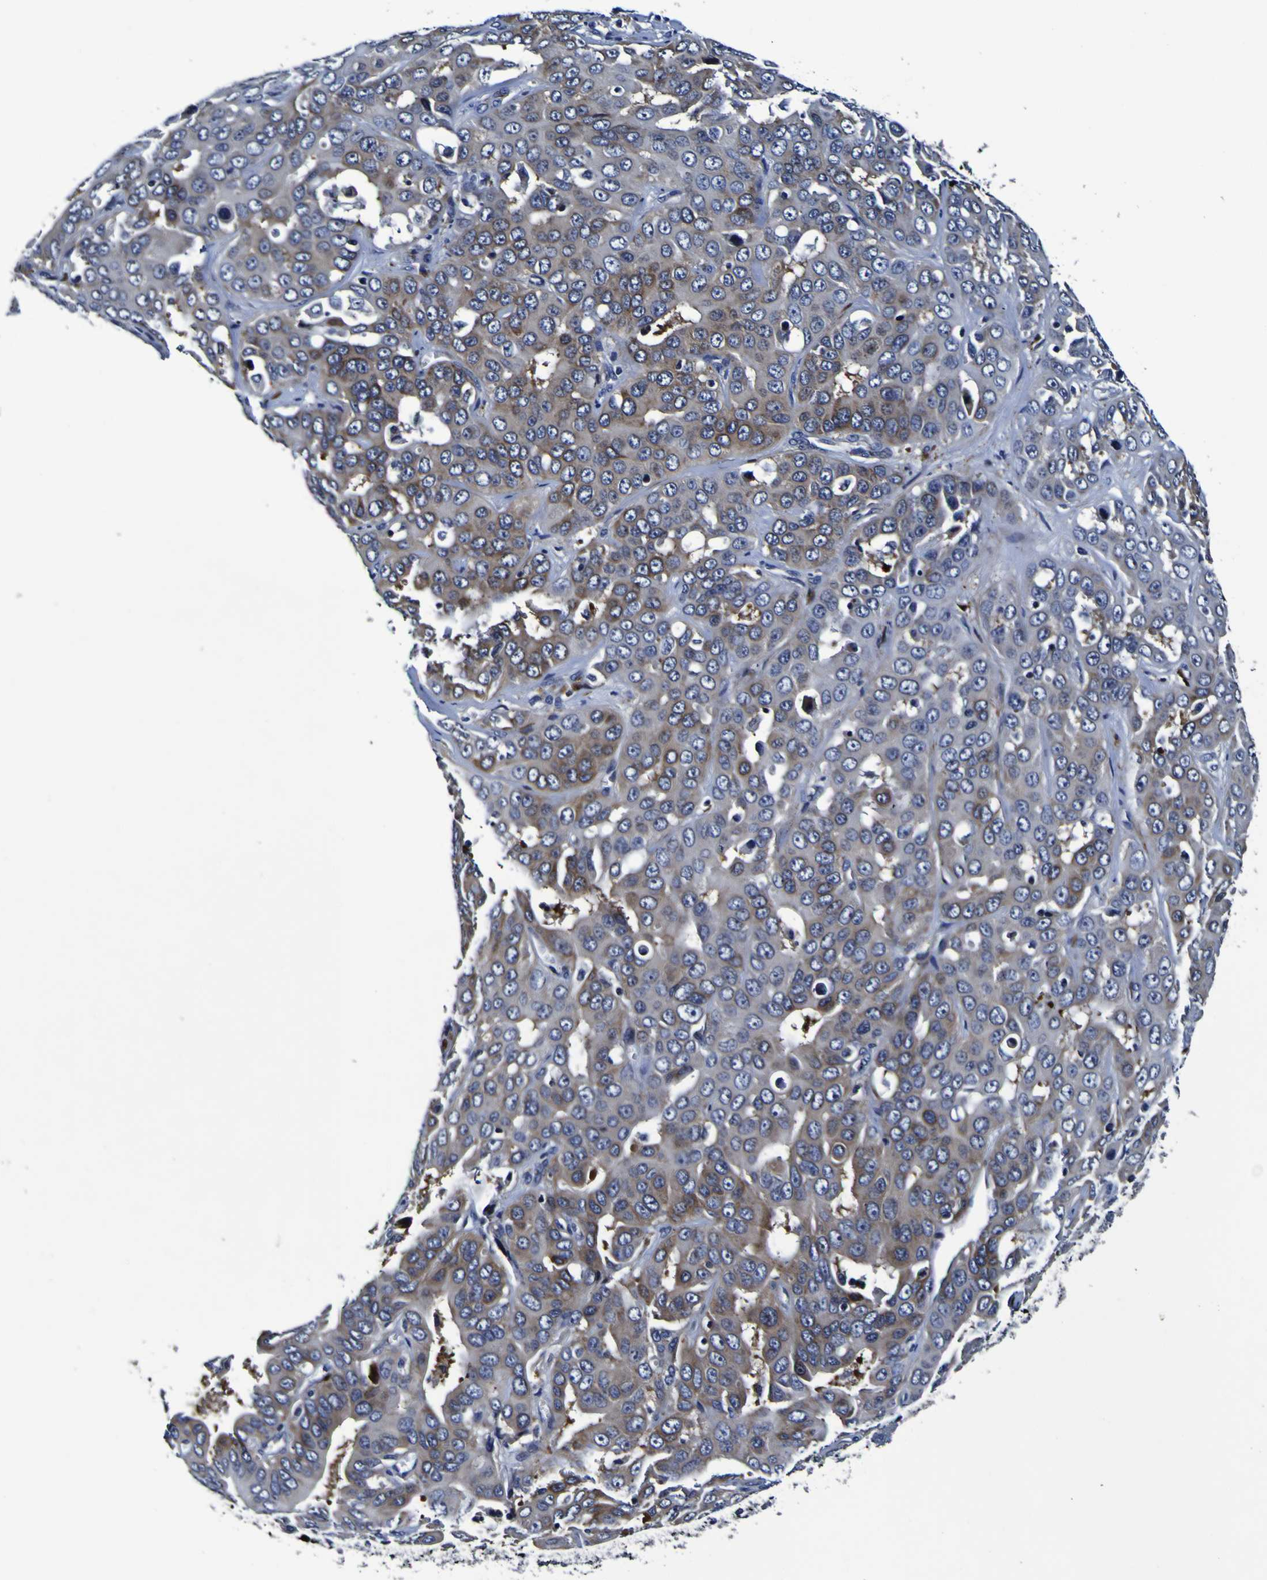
{"staining": {"intensity": "moderate", "quantity": "25%-75%", "location": "cytoplasmic/membranous"}, "tissue": "liver cancer", "cell_type": "Tumor cells", "image_type": "cancer", "snomed": [{"axis": "morphology", "description": "Cholangiocarcinoma"}, {"axis": "topography", "description": "Liver"}], "caption": "Protein expression analysis of human liver cancer reveals moderate cytoplasmic/membranous staining in about 25%-75% of tumor cells.", "gene": "SORCS1", "patient": {"sex": "female", "age": 52}}